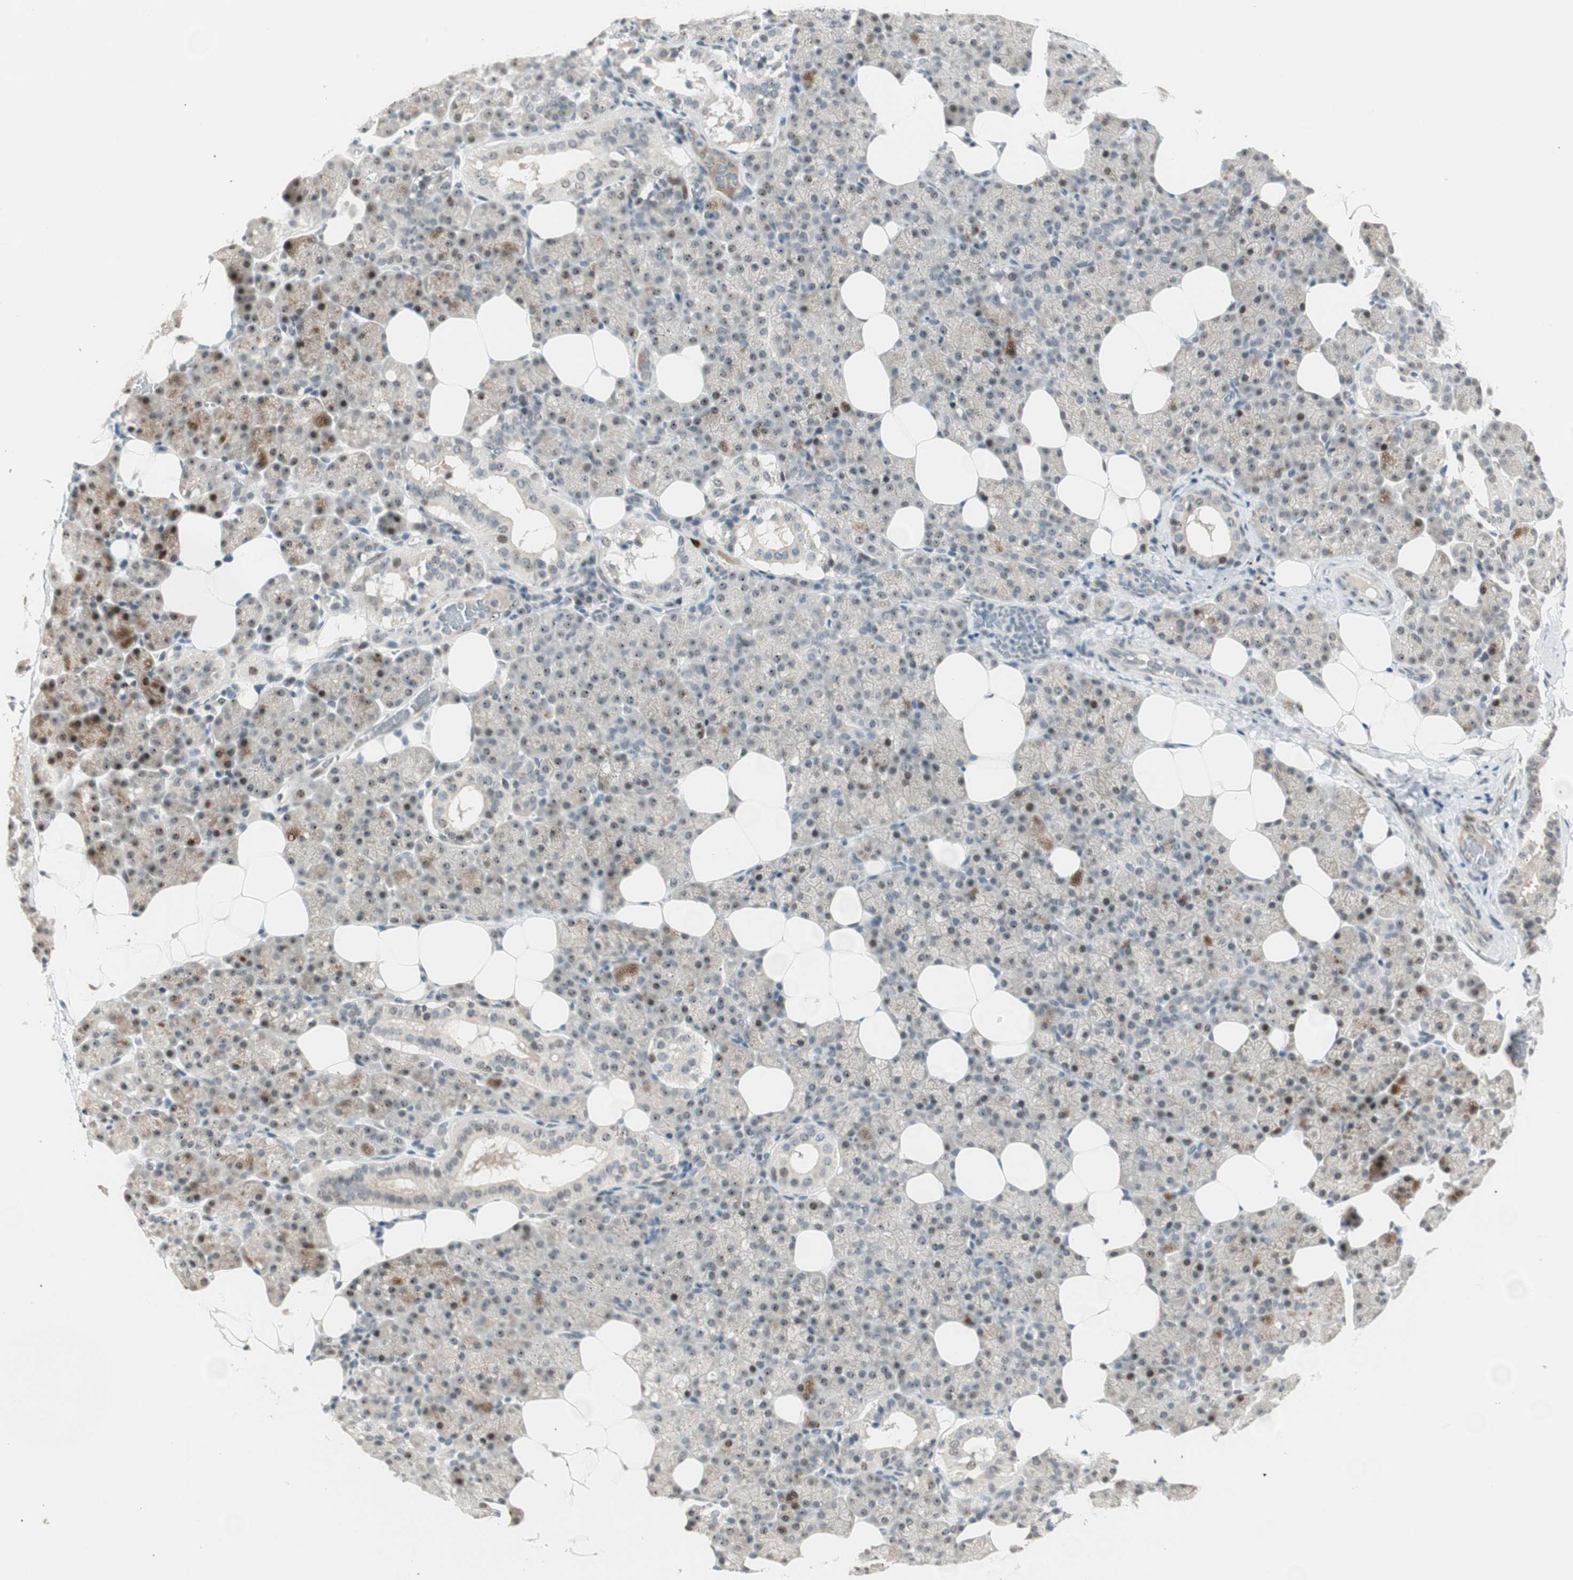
{"staining": {"intensity": "moderate", "quantity": "25%-75%", "location": "cytoplasmic/membranous,nuclear"}, "tissue": "salivary gland", "cell_type": "Glandular cells", "image_type": "normal", "snomed": [{"axis": "morphology", "description": "Normal tissue, NOS"}, {"axis": "topography", "description": "Lymph node"}, {"axis": "topography", "description": "Salivary gland"}], "caption": "Immunohistochemistry histopathology image of normal salivary gland stained for a protein (brown), which demonstrates medium levels of moderate cytoplasmic/membranous,nuclear positivity in about 25%-75% of glandular cells.", "gene": "ETV4", "patient": {"sex": "male", "age": 8}}